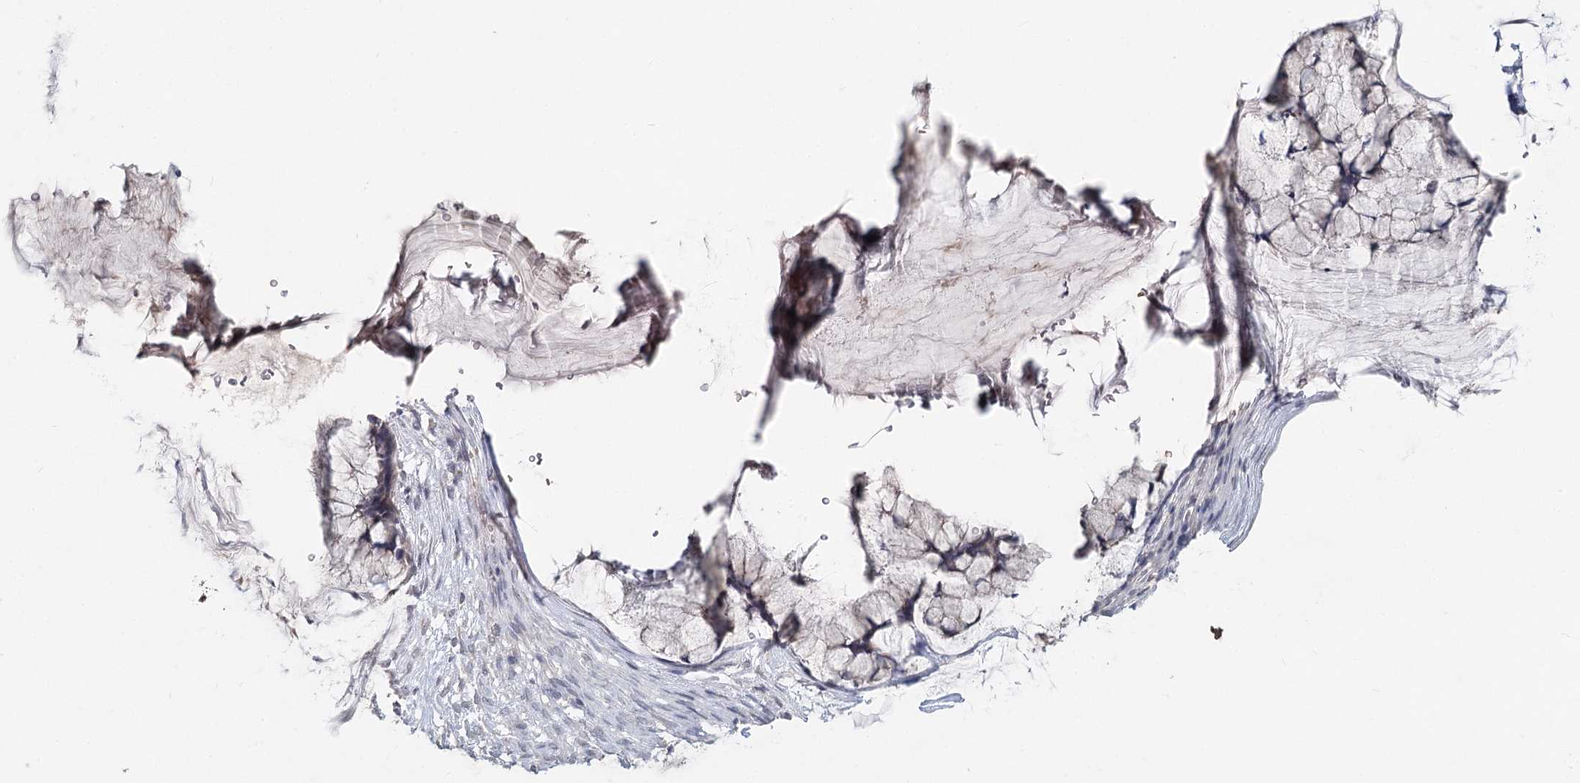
{"staining": {"intensity": "negative", "quantity": "none", "location": "none"}, "tissue": "ovarian cancer", "cell_type": "Tumor cells", "image_type": "cancer", "snomed": [{"axis": "morphology", "description": "Cystadenocarcinoma, mucinous, NOS"}, {"axis": "topography", "description": "Ovary"}], "caption": "The image demonstrates no significant expression in tumor cells of ovarian mucinous cystadenocarcinoma. Brightfield microscopy of IHC stained with DAB (brown) and hematoxylin (blue), captured at high magnification.", "gene": "FBXO7", "patient": {"sex": "female", "age": 42}}